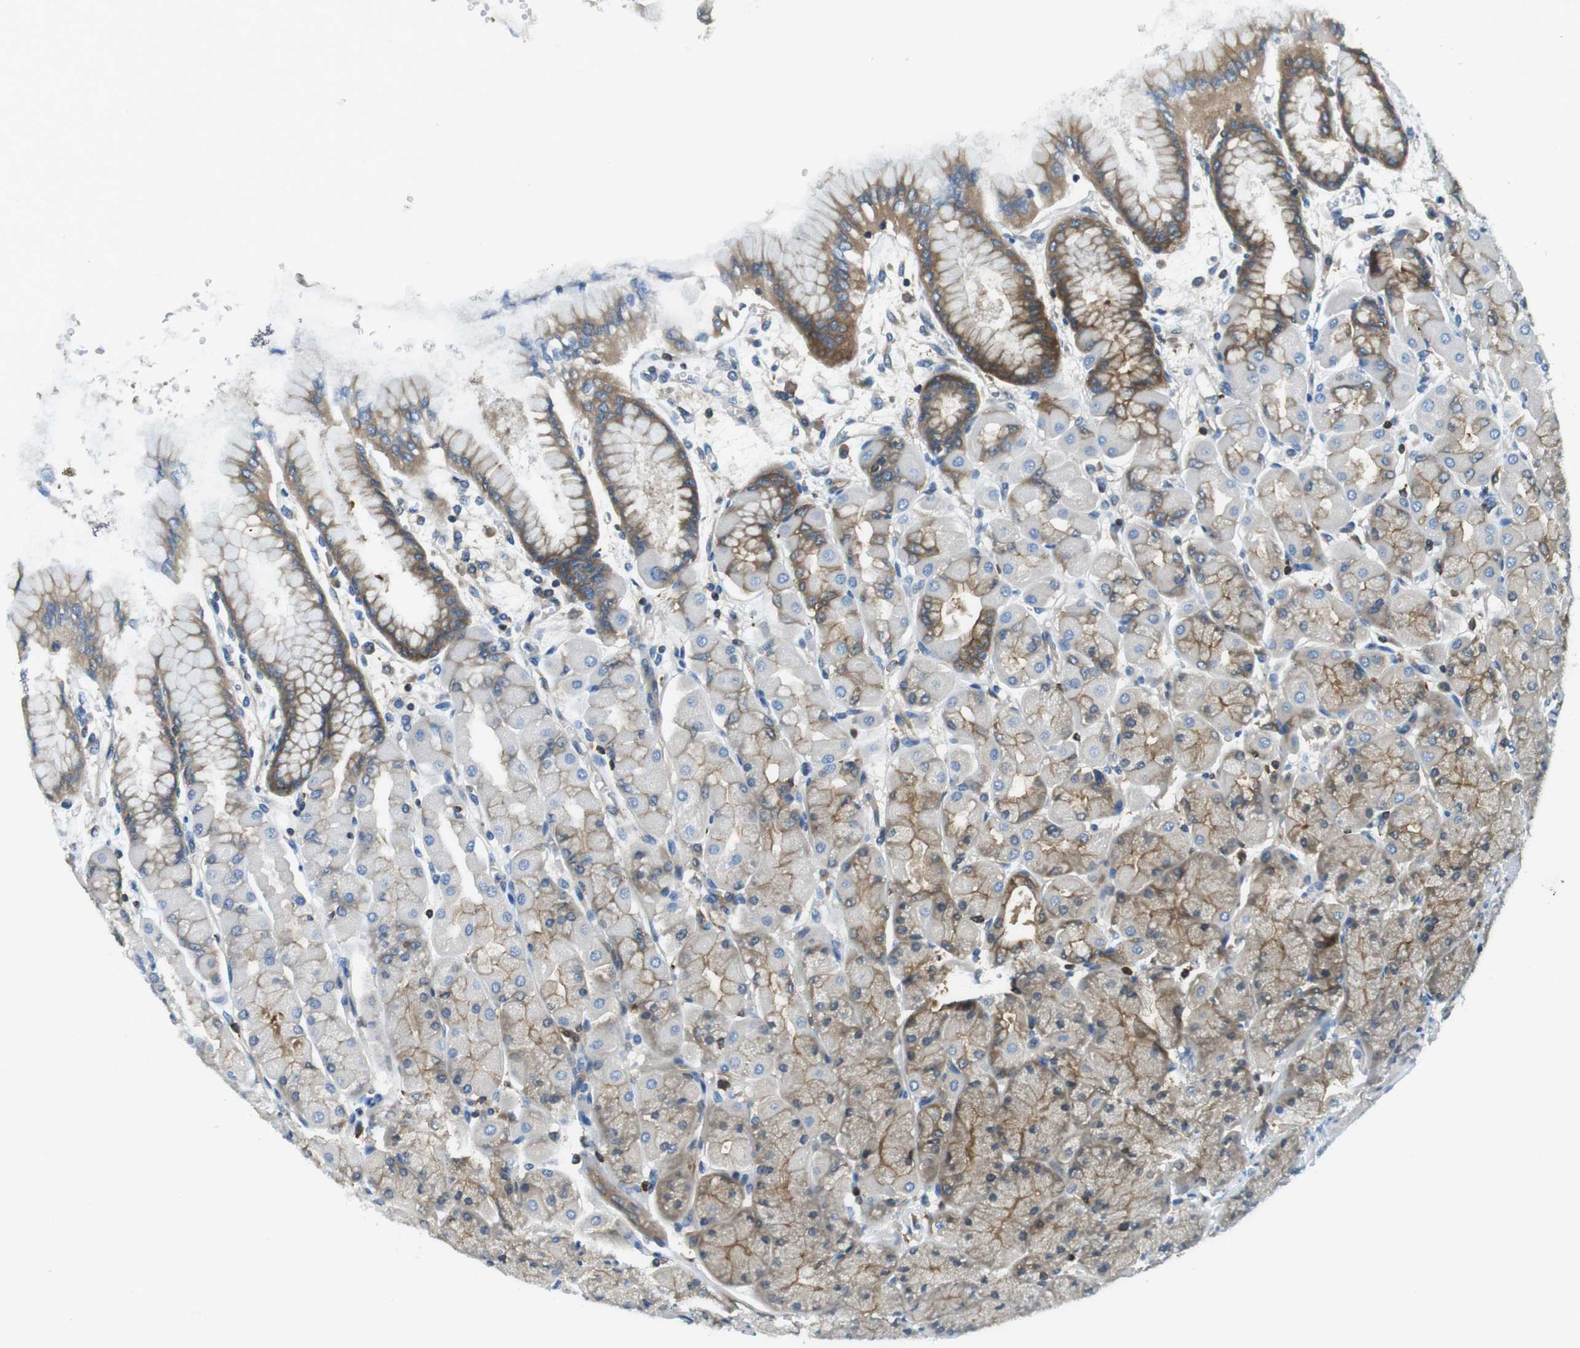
{"staining": {"intensity": "moderate", "quantity": ">75%", "location": "cytoplasmic/membranous"}, "tissue": "stomach", "cell_type": "Glandular cells", "image_type": "normal", "snomed": [{"axis": "morphology", "description": "Normal tissue, NOS"}, {"axis": "topography", "description": "Stomach, upper"}], "caption": "An image of human stomach stained for a protein shows moderate cytoplasmic/membranous brown staining in glandular cells.", "gene": "TES", "patient": {"sex": "female", "age": 56}}